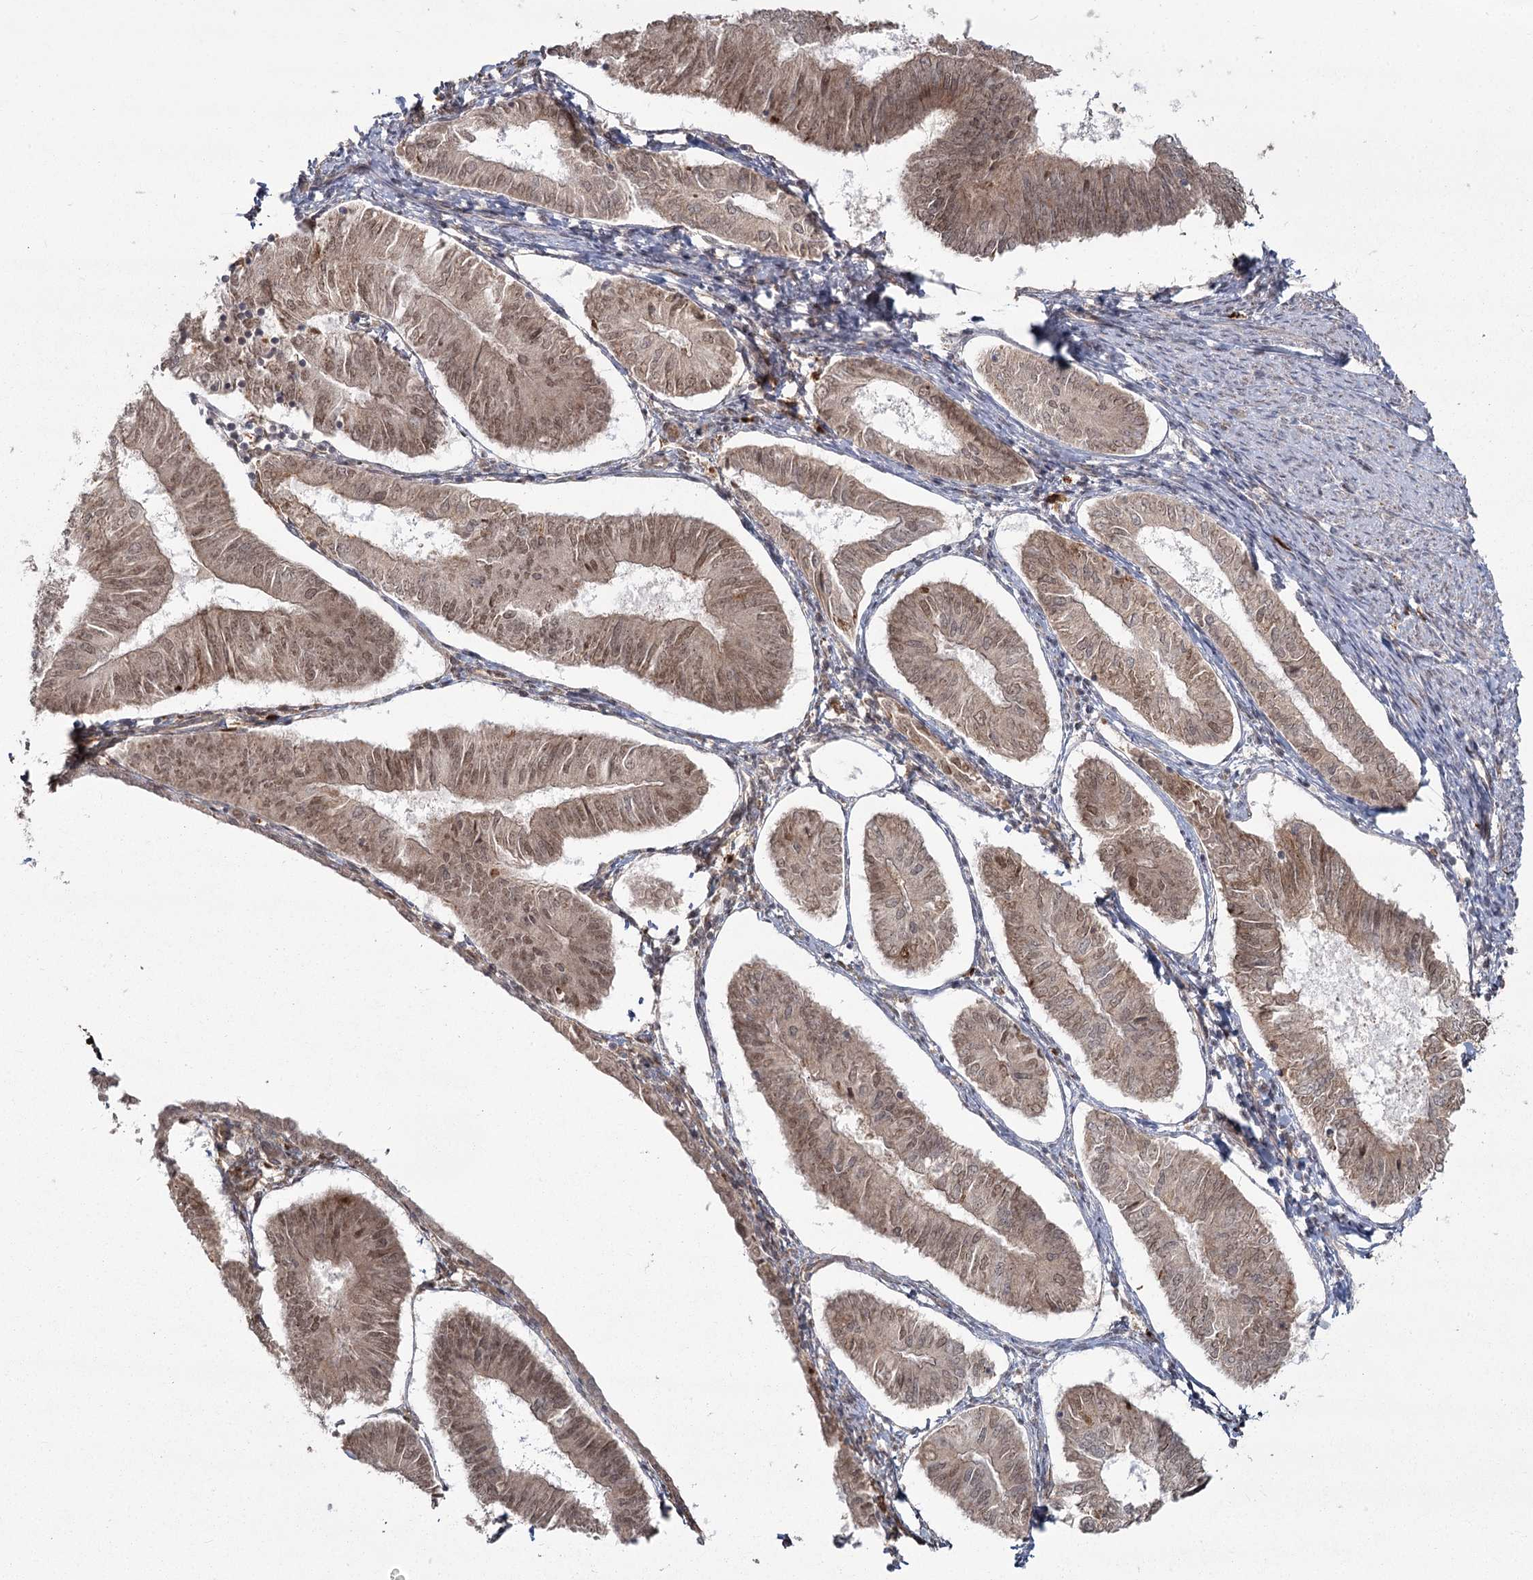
{"staining": {"intensity": "moderate", "quantity": ">75%", "location": "cytoplasmic/membranous,nuclear"}, "tissue": "endometrial cancer", "cell_type": "Tumor cells", "image_type": "cancer", "snomed": [{"axis": "morphology", "description": "Adenocarcinoma, NOS"}, {"axis": "topography", "description": "Endometrium"}], "caption": "This micrograph reveals endometrial cancer stained with IHC to label a protein in brown. The cytoplasmic/membranous and nuclear of tumor cells show moderate positivity for the protein. Nuclei are counter-stained blue.", "gene": "AP2M1", "patient": {"sex": "female", "age": 58}}